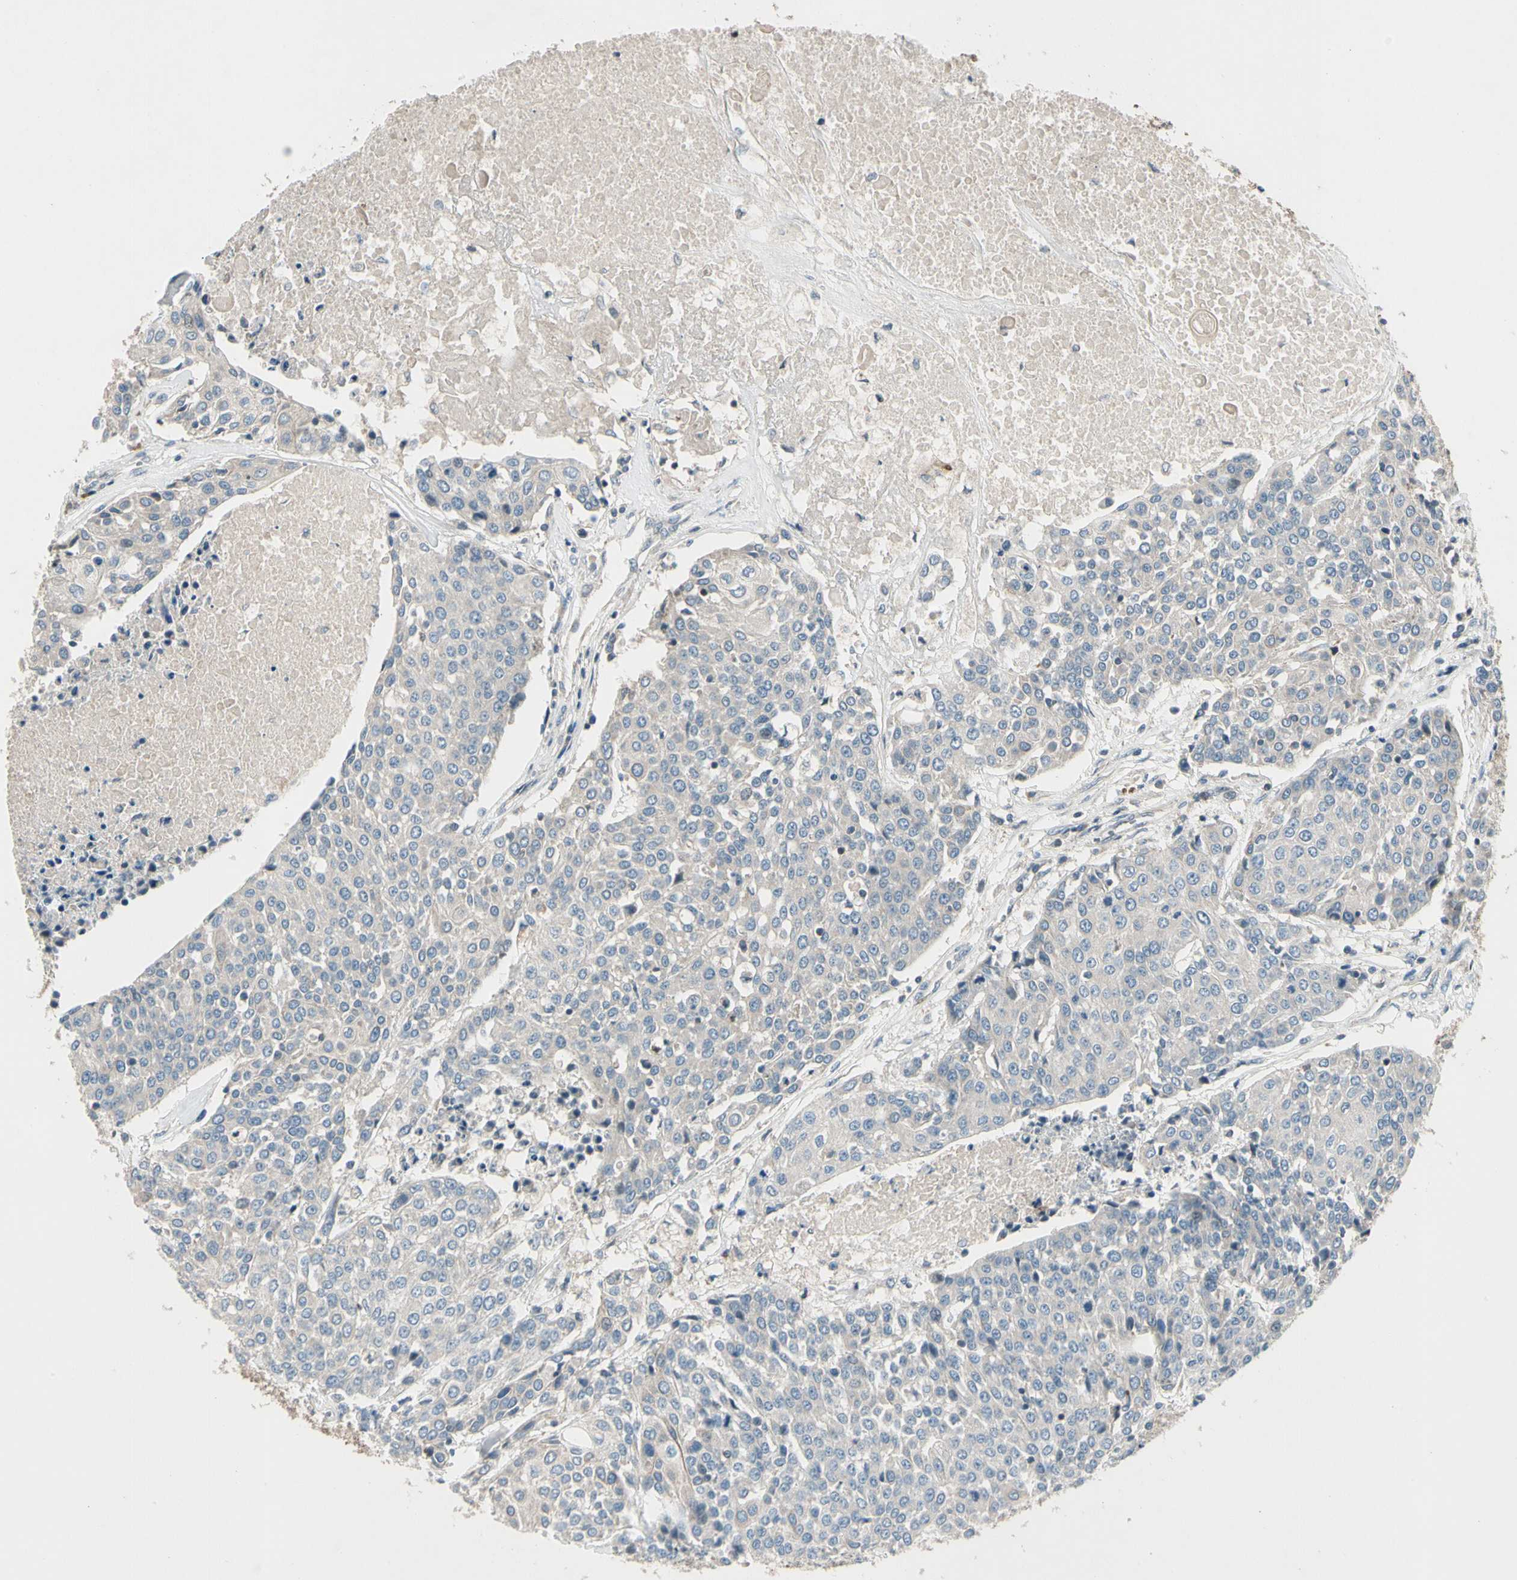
{"staining": {"intensity": "negative", "quantity": "none", "location": "none"}, "tissue": "urothelial cancer", "cell_type": "Tumor cells", "image_type": "cancer", "snomed": [{"axis": "morphology", "description": "Urothelial carcinoma, High grade"}, {"axis": "topography", "description": "Urinary bladder"}], "caption": "Tumor cells show no significant expression in urothelial carcinoma (high-grade).", "gene": "CDH6", "patient": {"sex": "female", "age": 85}}